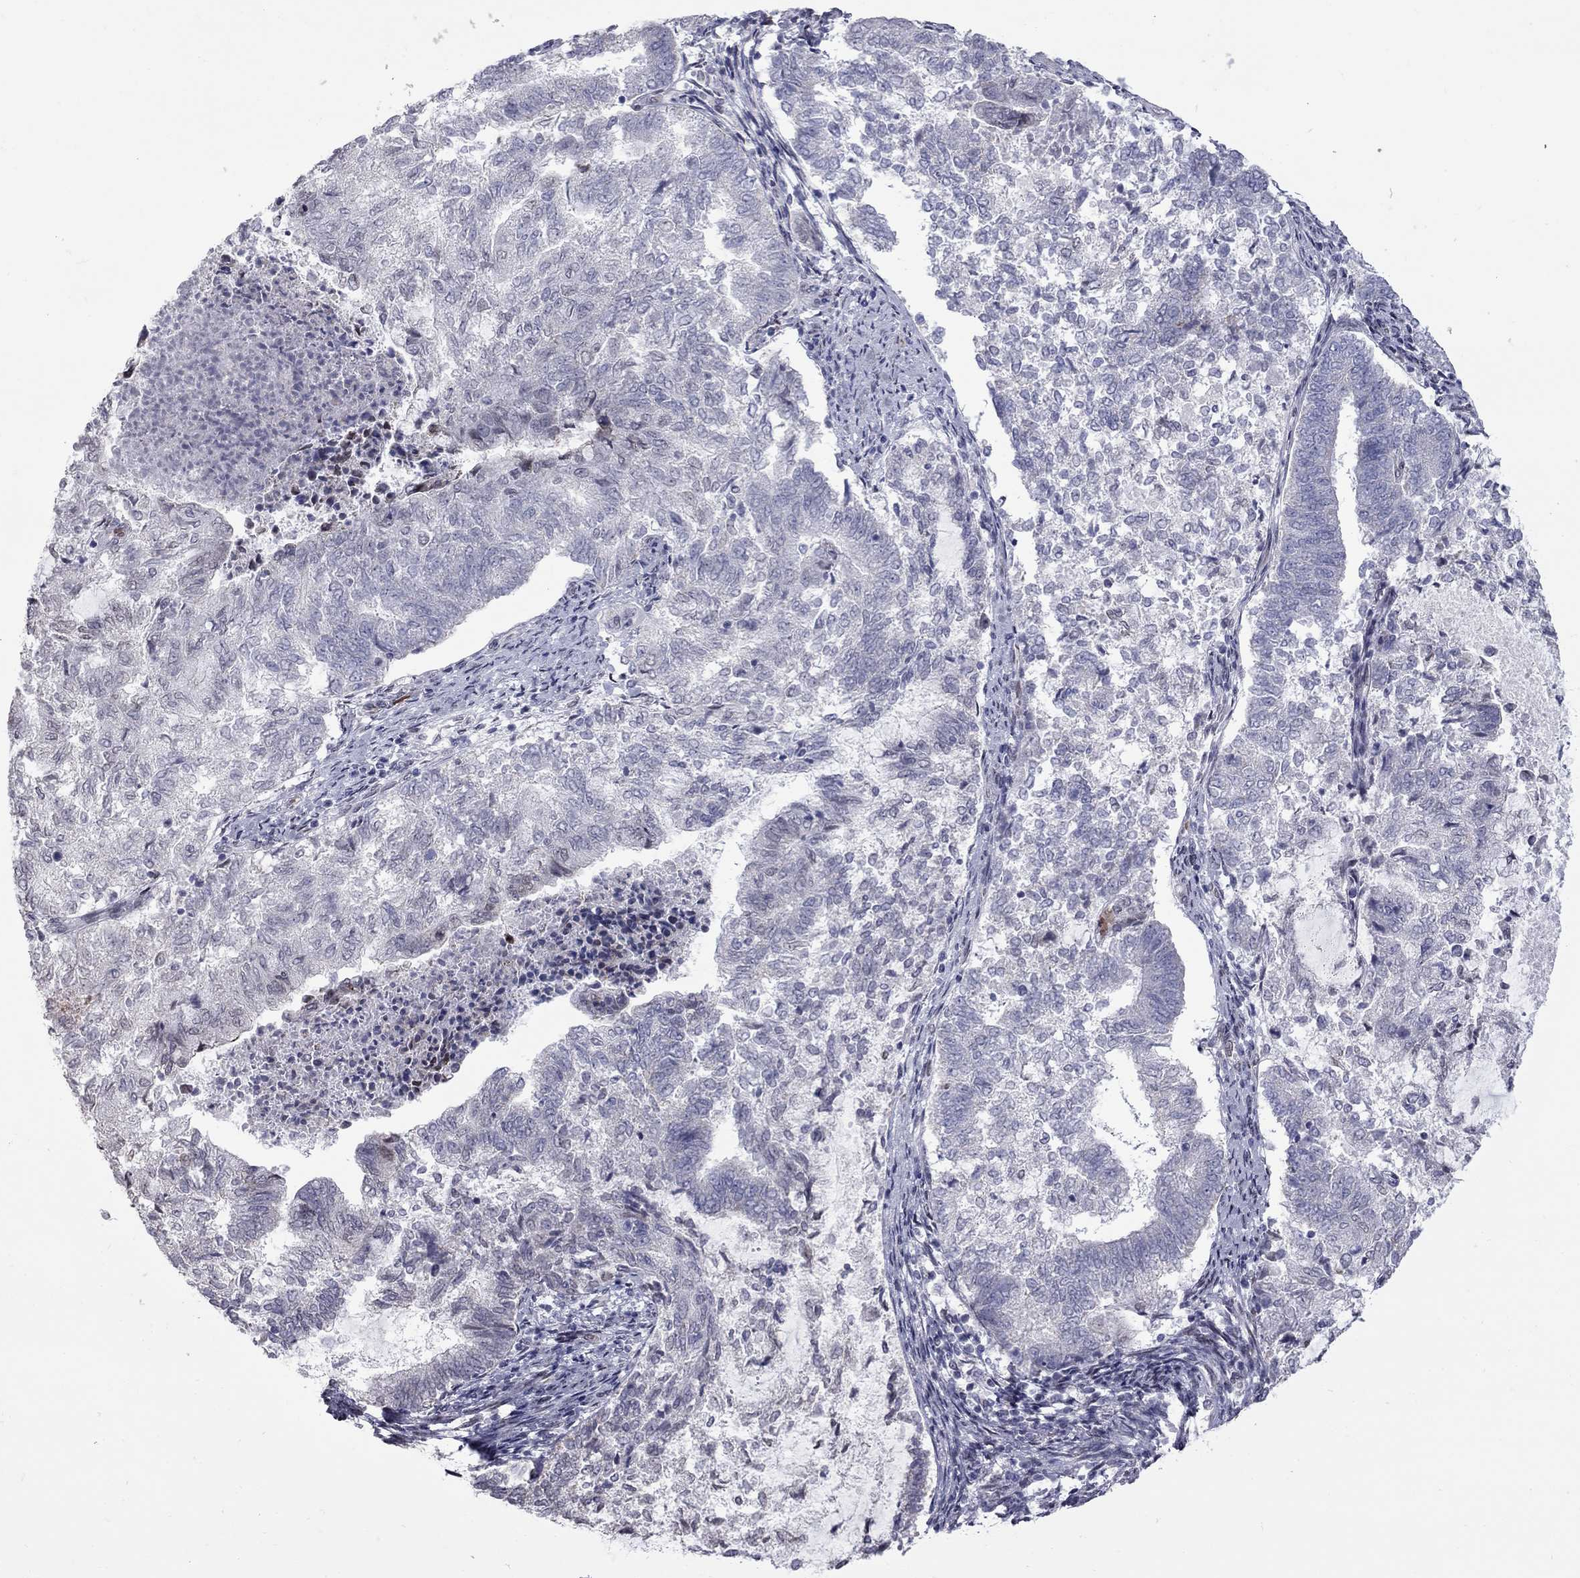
{"staining": {"intensity": "negative", "quantity": "none", "location": "none"}, "tissue": "endometrial cancer", "cell_type": "Tumor cells", "image_type": "cancer", "snomed": [{"axis": "morphology", "description": "Adenocarcinoma, NOS"}, {"axis": "topography", "description": "Endometrium"}], "caption": "Tumor cells show no significant expression in endometrial cancer.", "gene": "CLTCL1", "patient": {"sex": "female", "age": 65}}